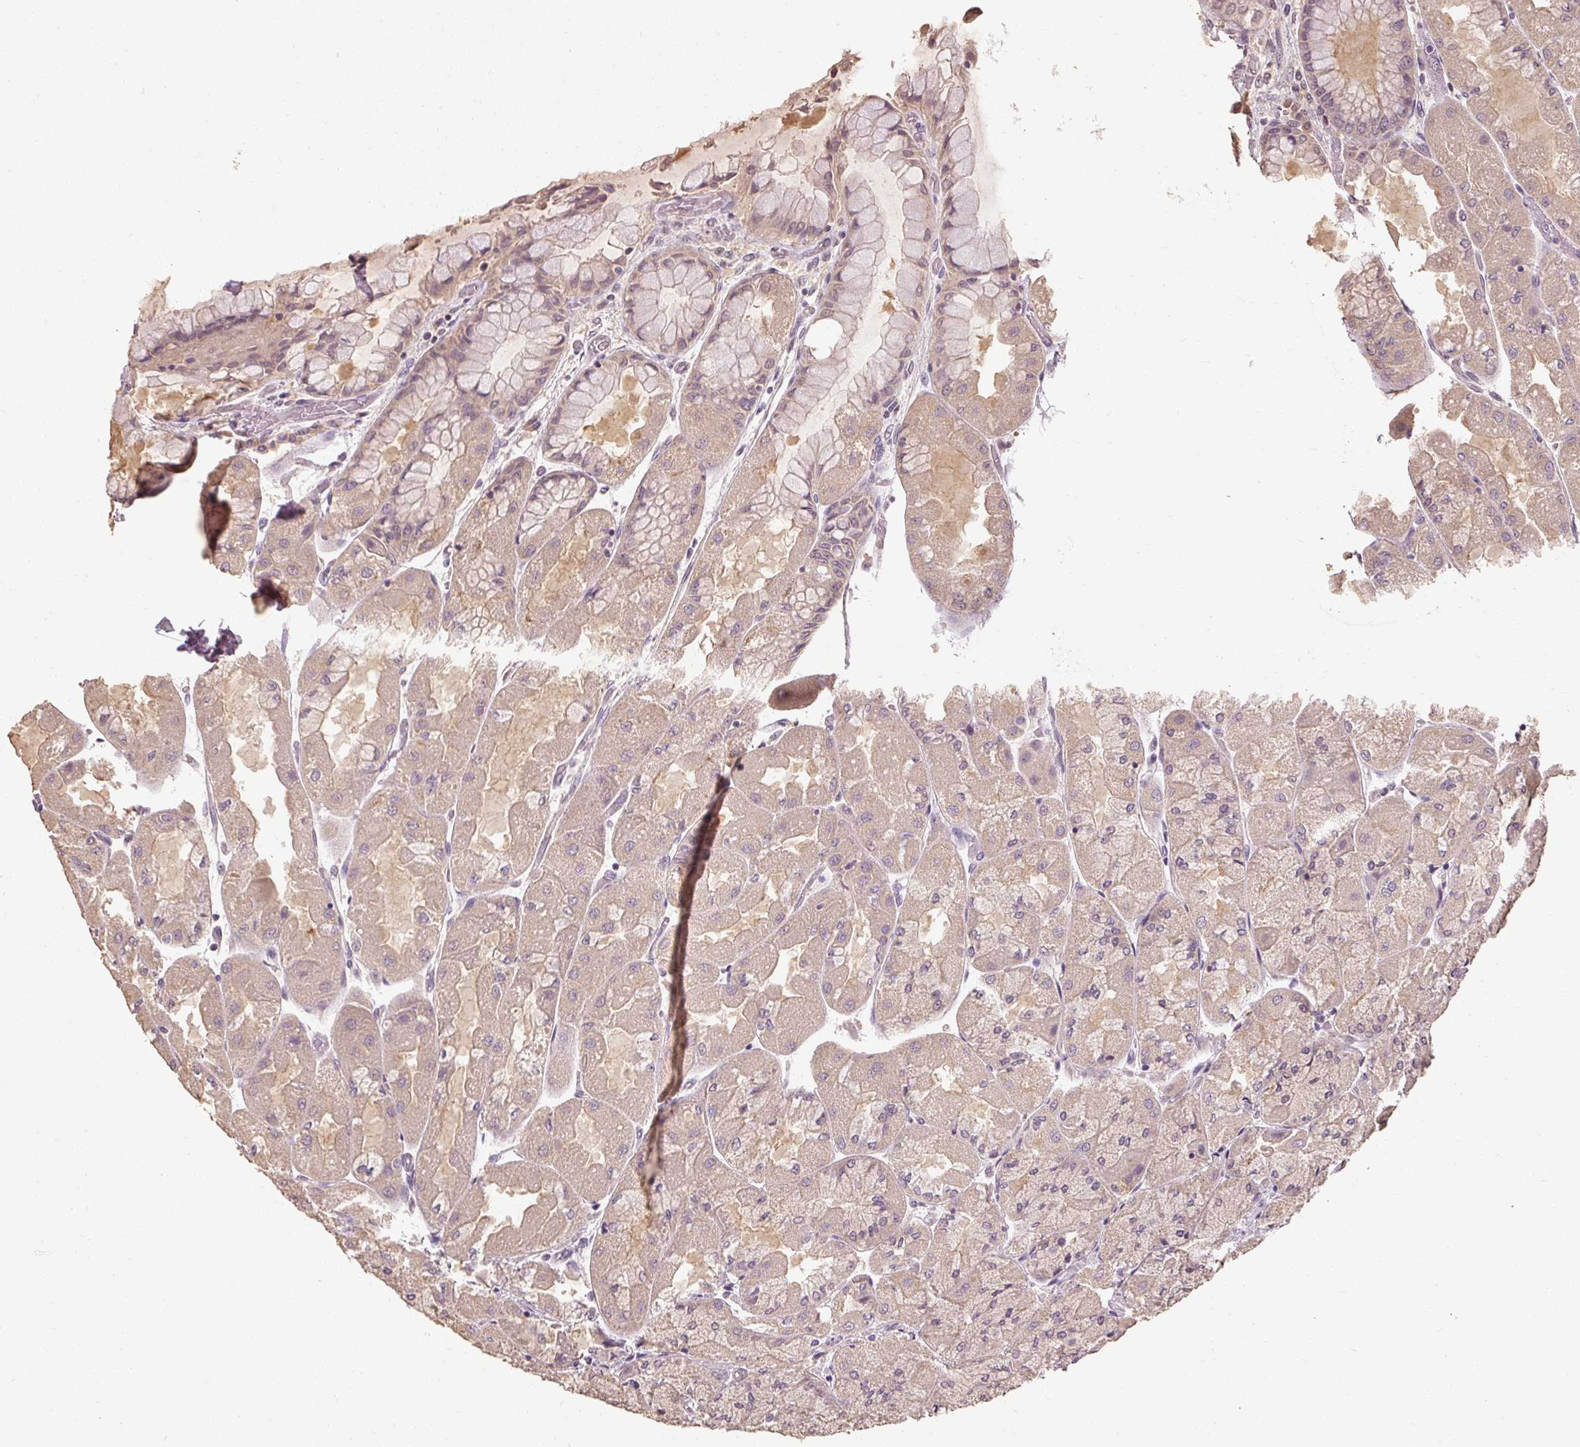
{"staining": {"intensity": "weak", "quantity": "25%-75%", "location": "cytoplasmic/membranous"}, "tissue": "stomach", "cell_type": "Glandular cells", "image_type": "normal", "snomed": [{"axis": "morphology", "description": "Normal tissue, NOS"}, {"axis": "topography", "description": "Stomach"}], "caption": "Immunohistochemistry of benign stomach reveals low levels of weak cytoplasmic/membranous expression in approximately 25%-75% of glandular cells. The staining was performed using DAB to visualize the protein expression in brown, while the nuclei were stained in blue with hematoxylin (Magnification: 20x).", "gene": "CFAP65", "patient": {"sex": "female", "age": 61}}